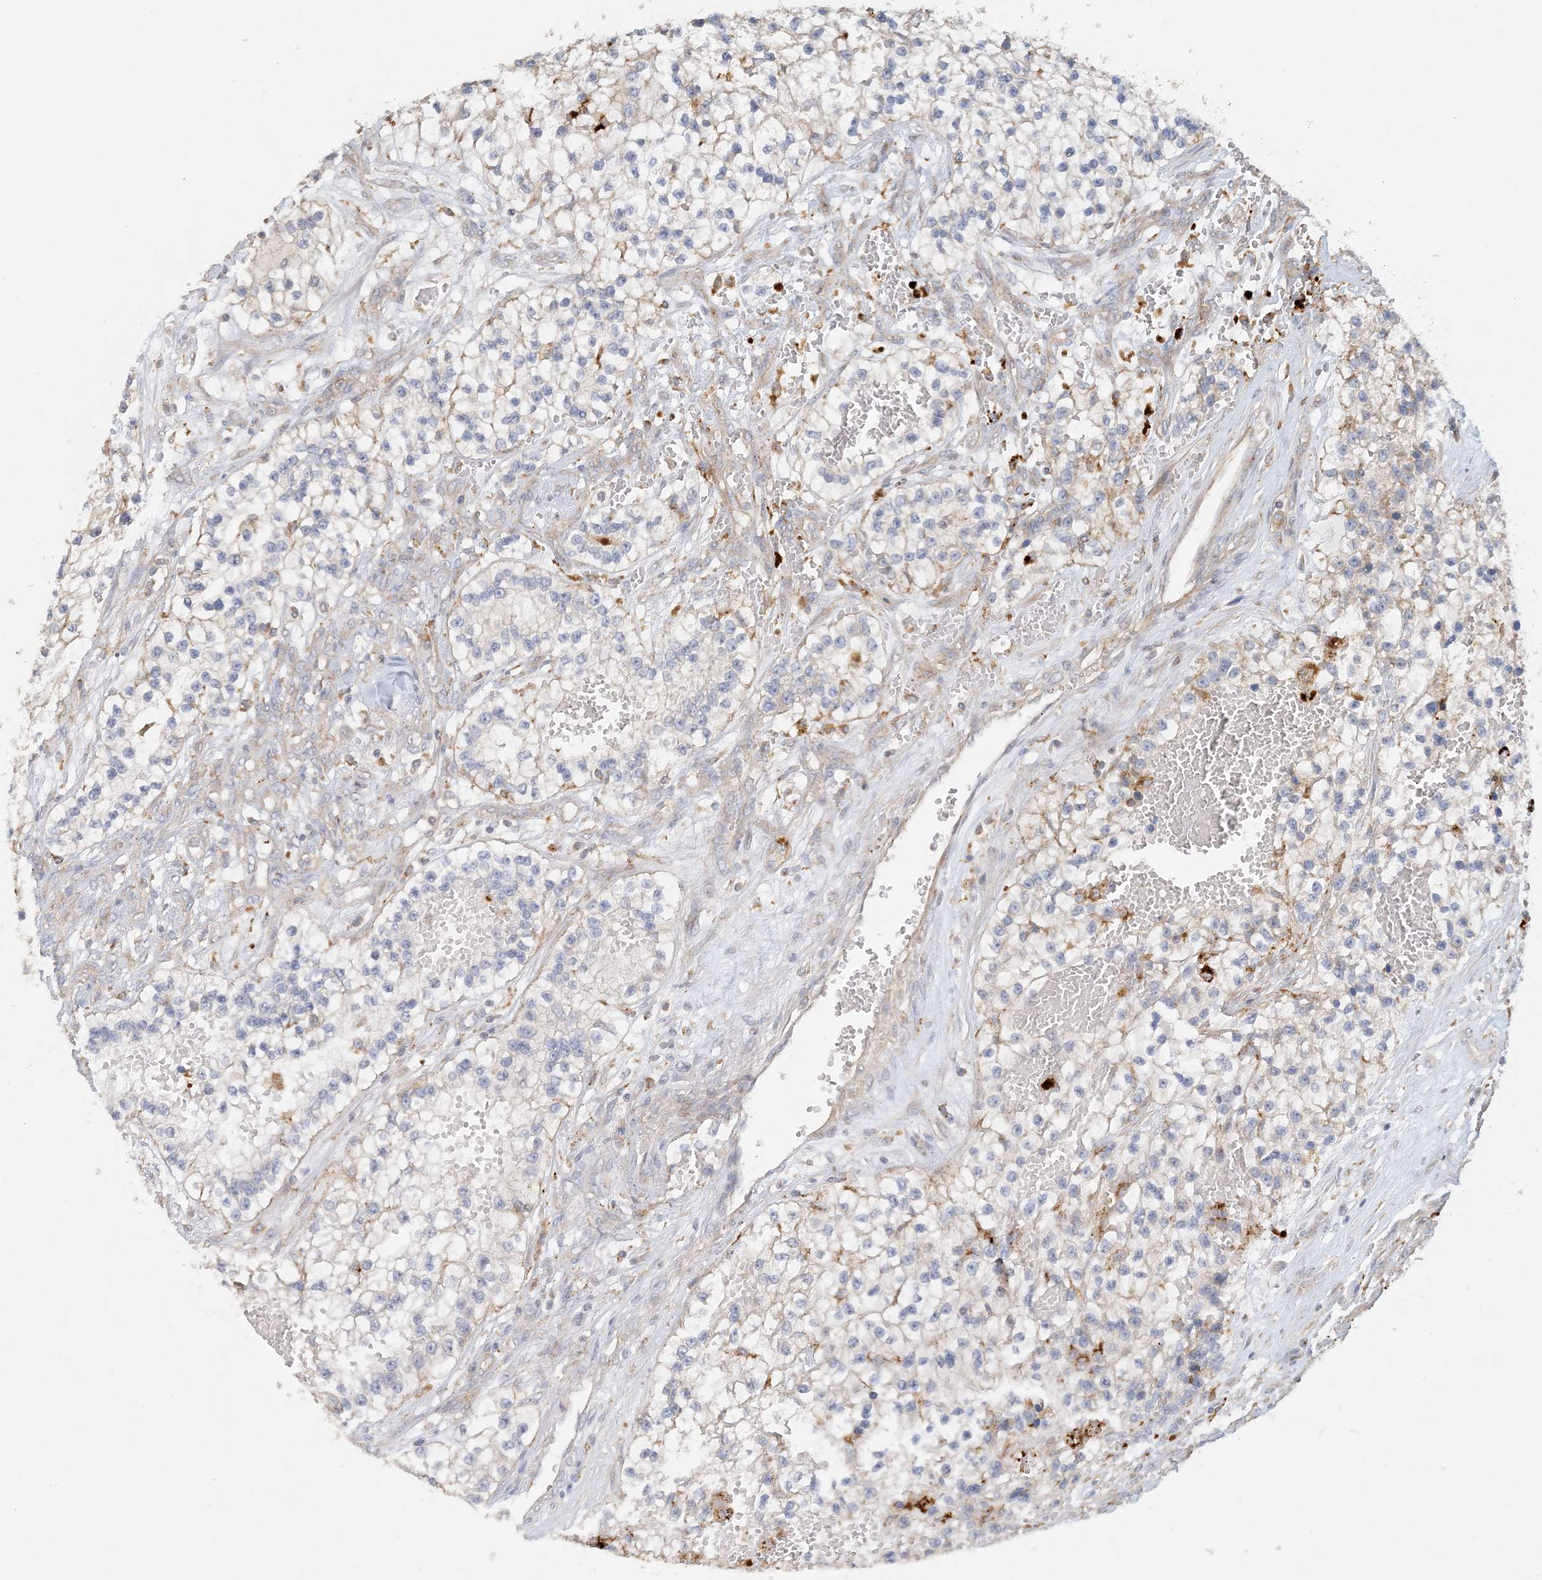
{"staining": {"intensity": "negative", "quantity": "none", "location": "none"}, "tissue": "renal cancer", "cell_type": "Tumor cells", "image_type": "cancer", "snomed": [{"axis": "morphology", "description": "Adenocarcinoma, NOS"}, {"axis": "topography", "description": "Kidney"}], "caption": "Immunohistochemistry image of human renal adenocarcinoma stained for a protein (brown), which demonstrates no staining in tumor cells.", "gene": "SPPL2A", "patient": {"sex": "female", "age": 57}}